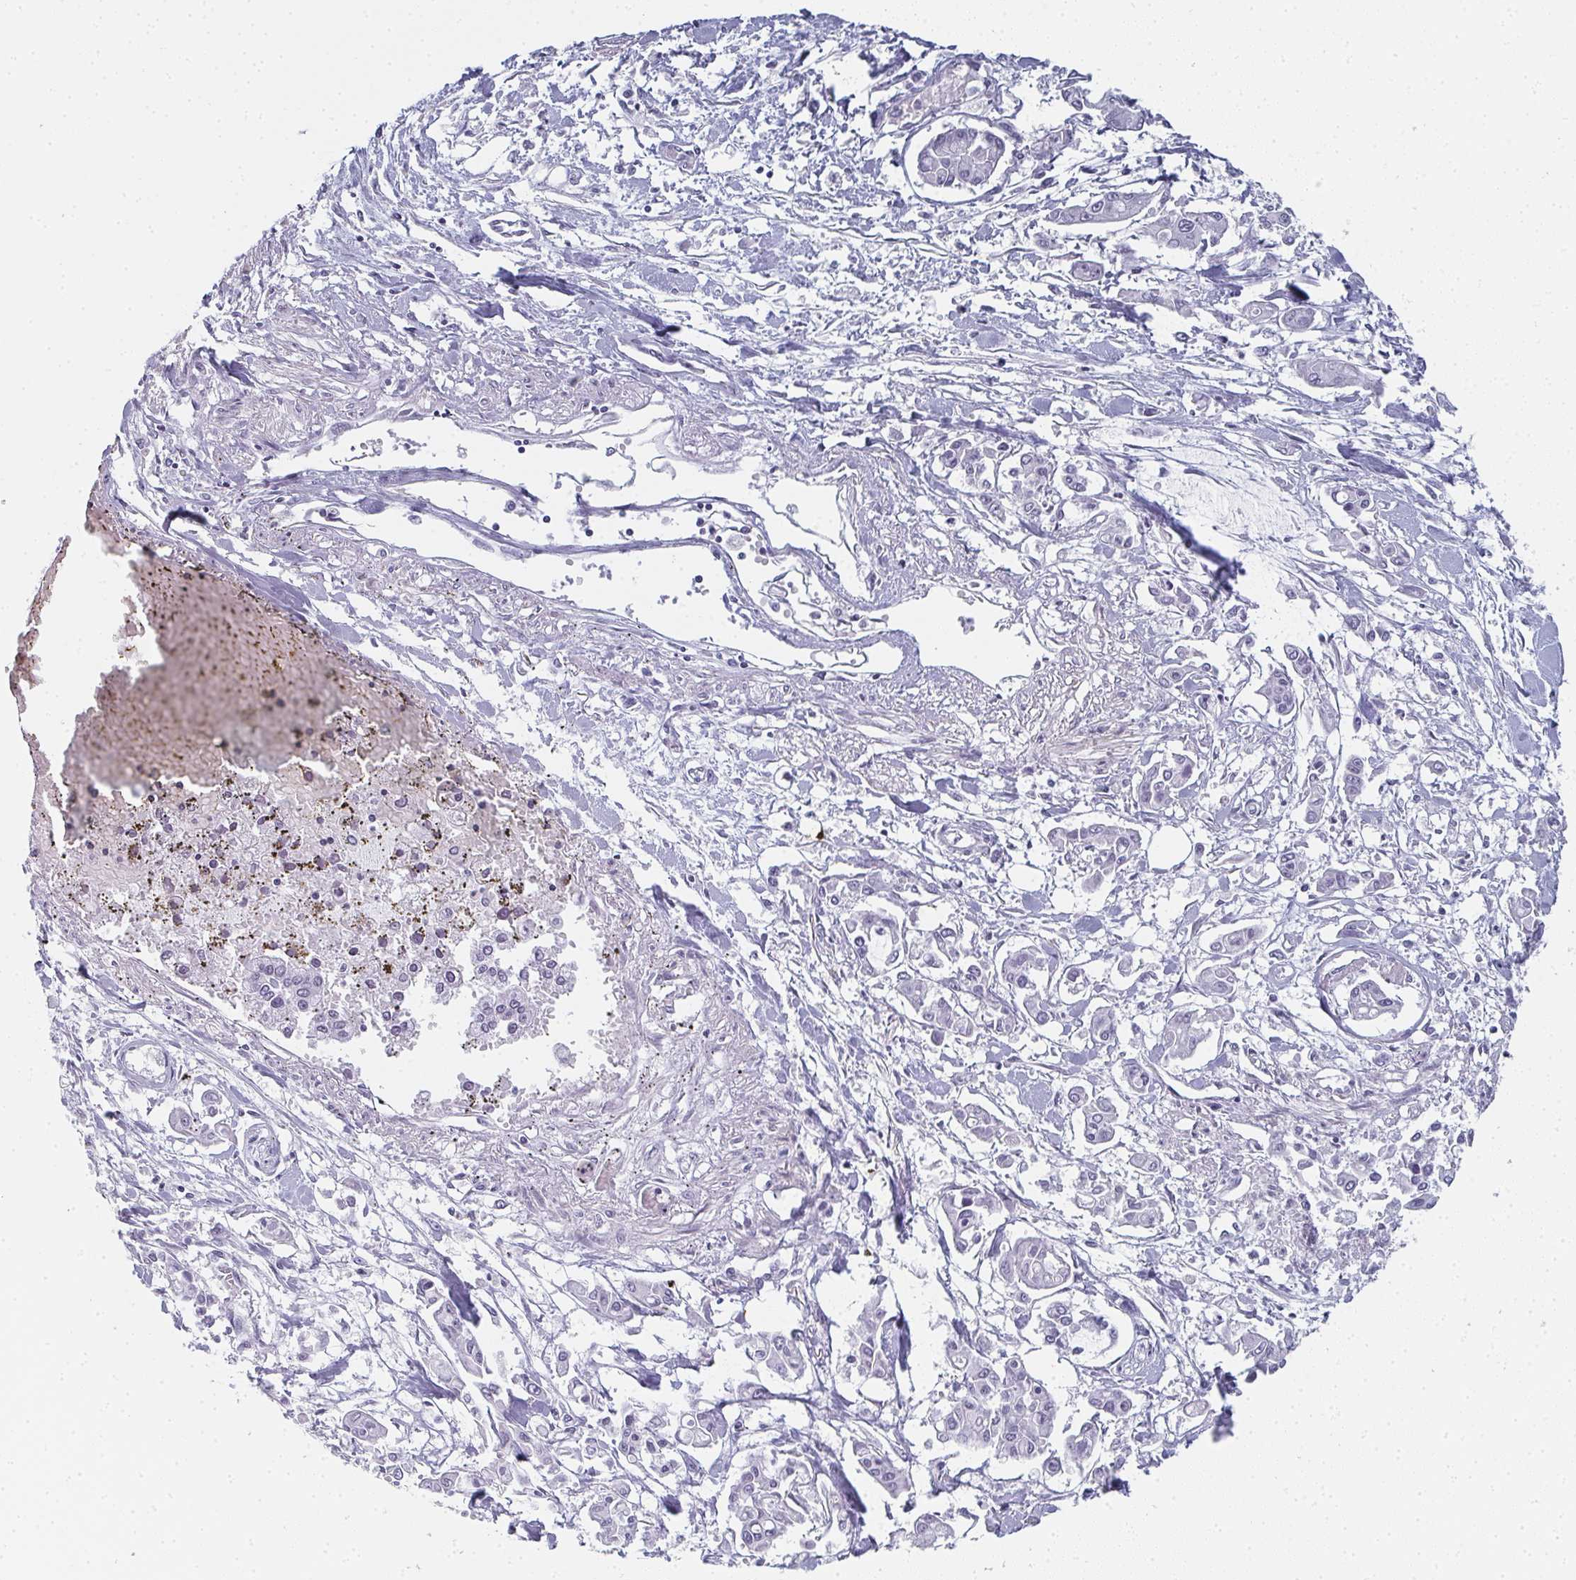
{"staining": {"intensity": "negative", "quantity": "none", "location": "none"}, "tissue": "pancreatic cancer", "cell_type": "Tumor cells", "image_type": "cancer", "snomed": [{"axis": "morphology", "description": "Adenocarcinoma, NOS"}, {"axis": "topography", "description": "Pancreas"}], "caption": "This photomicrograph is of pancreatic cancer stained with IHC to label a protein in brown with the nuclei are counter-stained blue. There is no expression in tumor cells. Nuclei are stained in blue.", "gene": "PYCR3", "patient": {"sex": "male", "age": 61}}